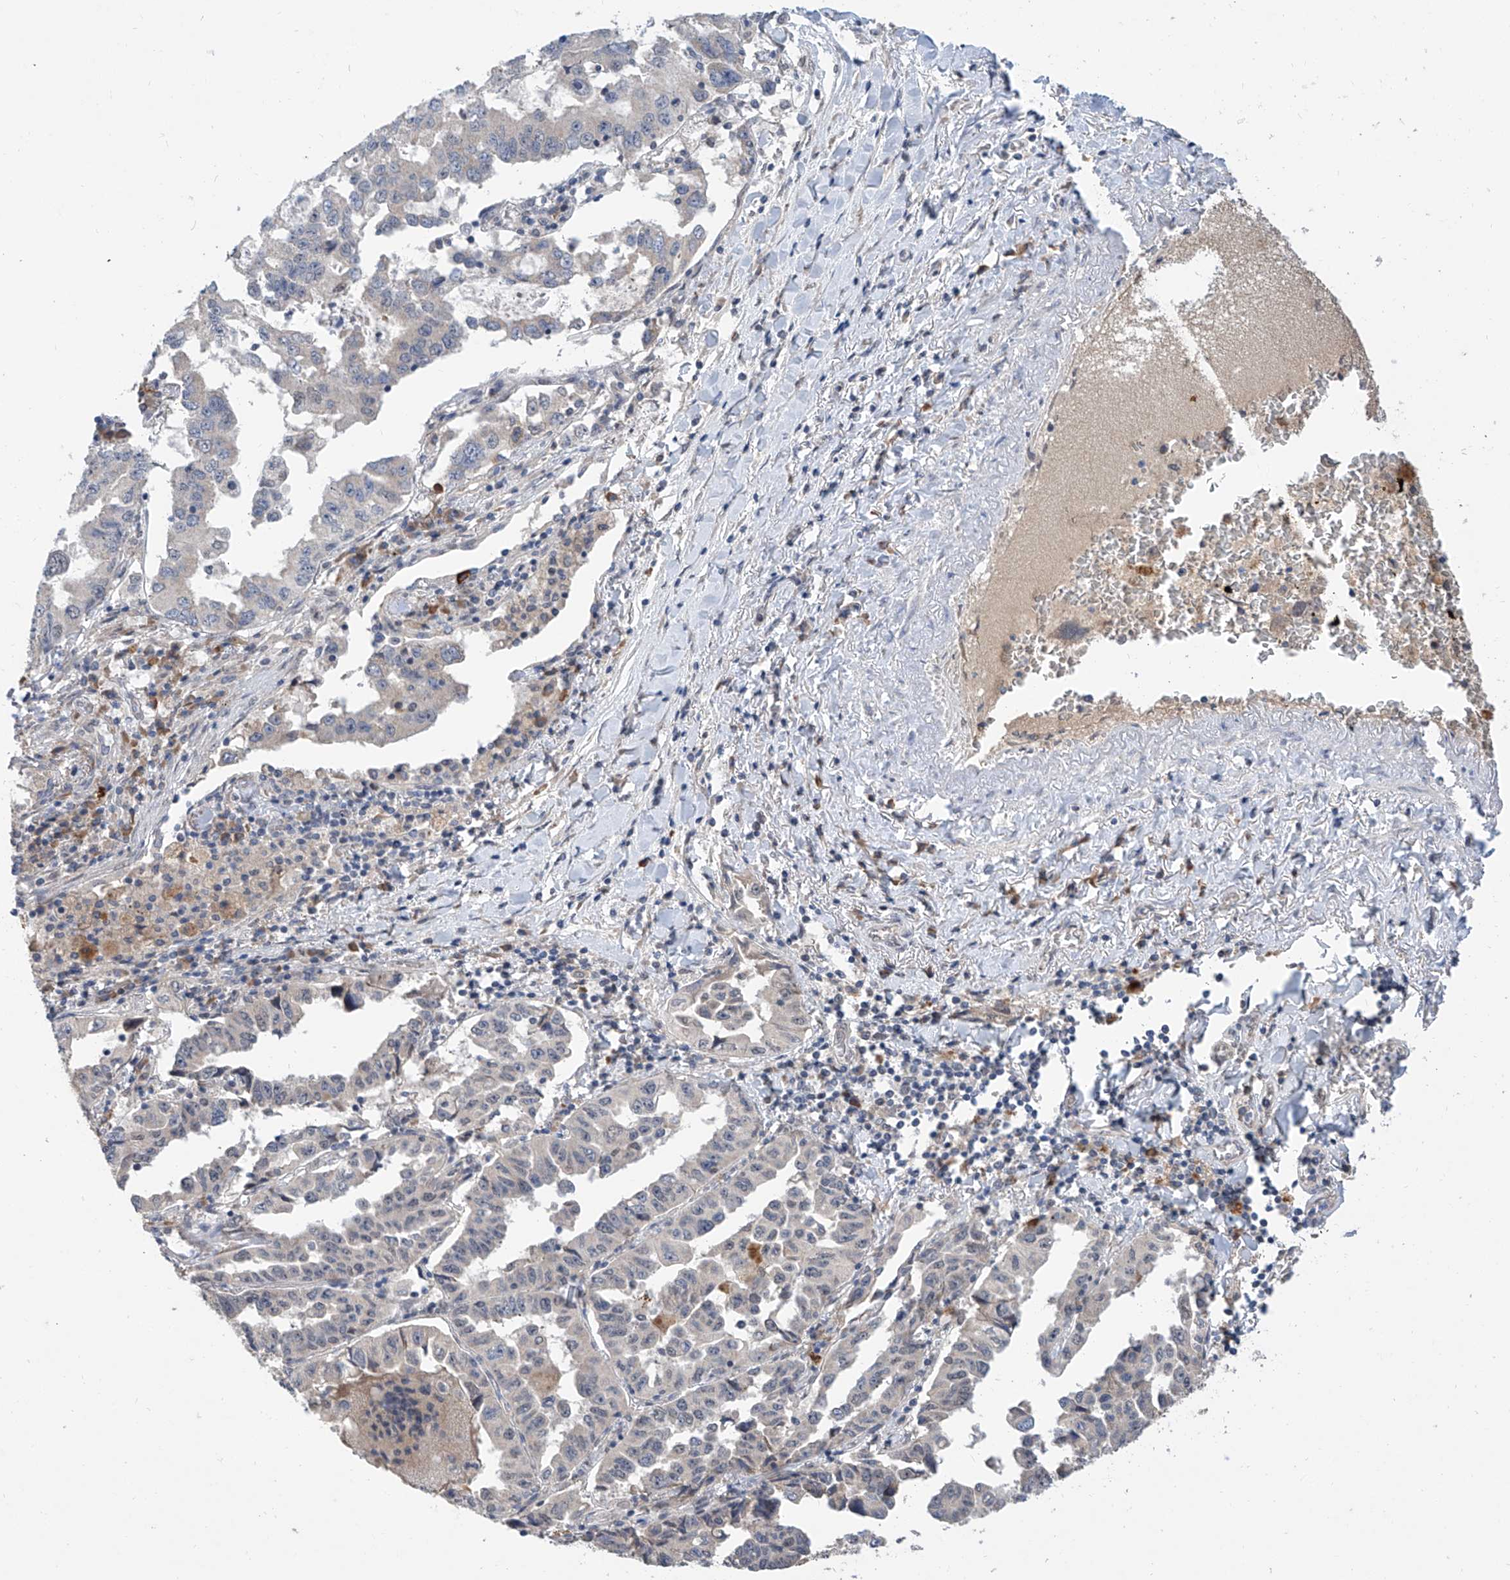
{"staining": {"intensity": "negative", "quantity": "none", "location": "none"}, "tissue": "lung cancer", "cell_type": "Tumor cells", "image_type": "cancer", "snomed": [{"axis": "morphology", "description": "Adenocarcinoma, NOS"}, {"axis": "topography", "description": "Lung"}], "caption": "DAB immunohistochemical staining of human adenocarcinoma (lung) shows no significant expression in tumor cells.", "gene": "CARMIL3", "patient": {"sex": "female", "age": 51}}